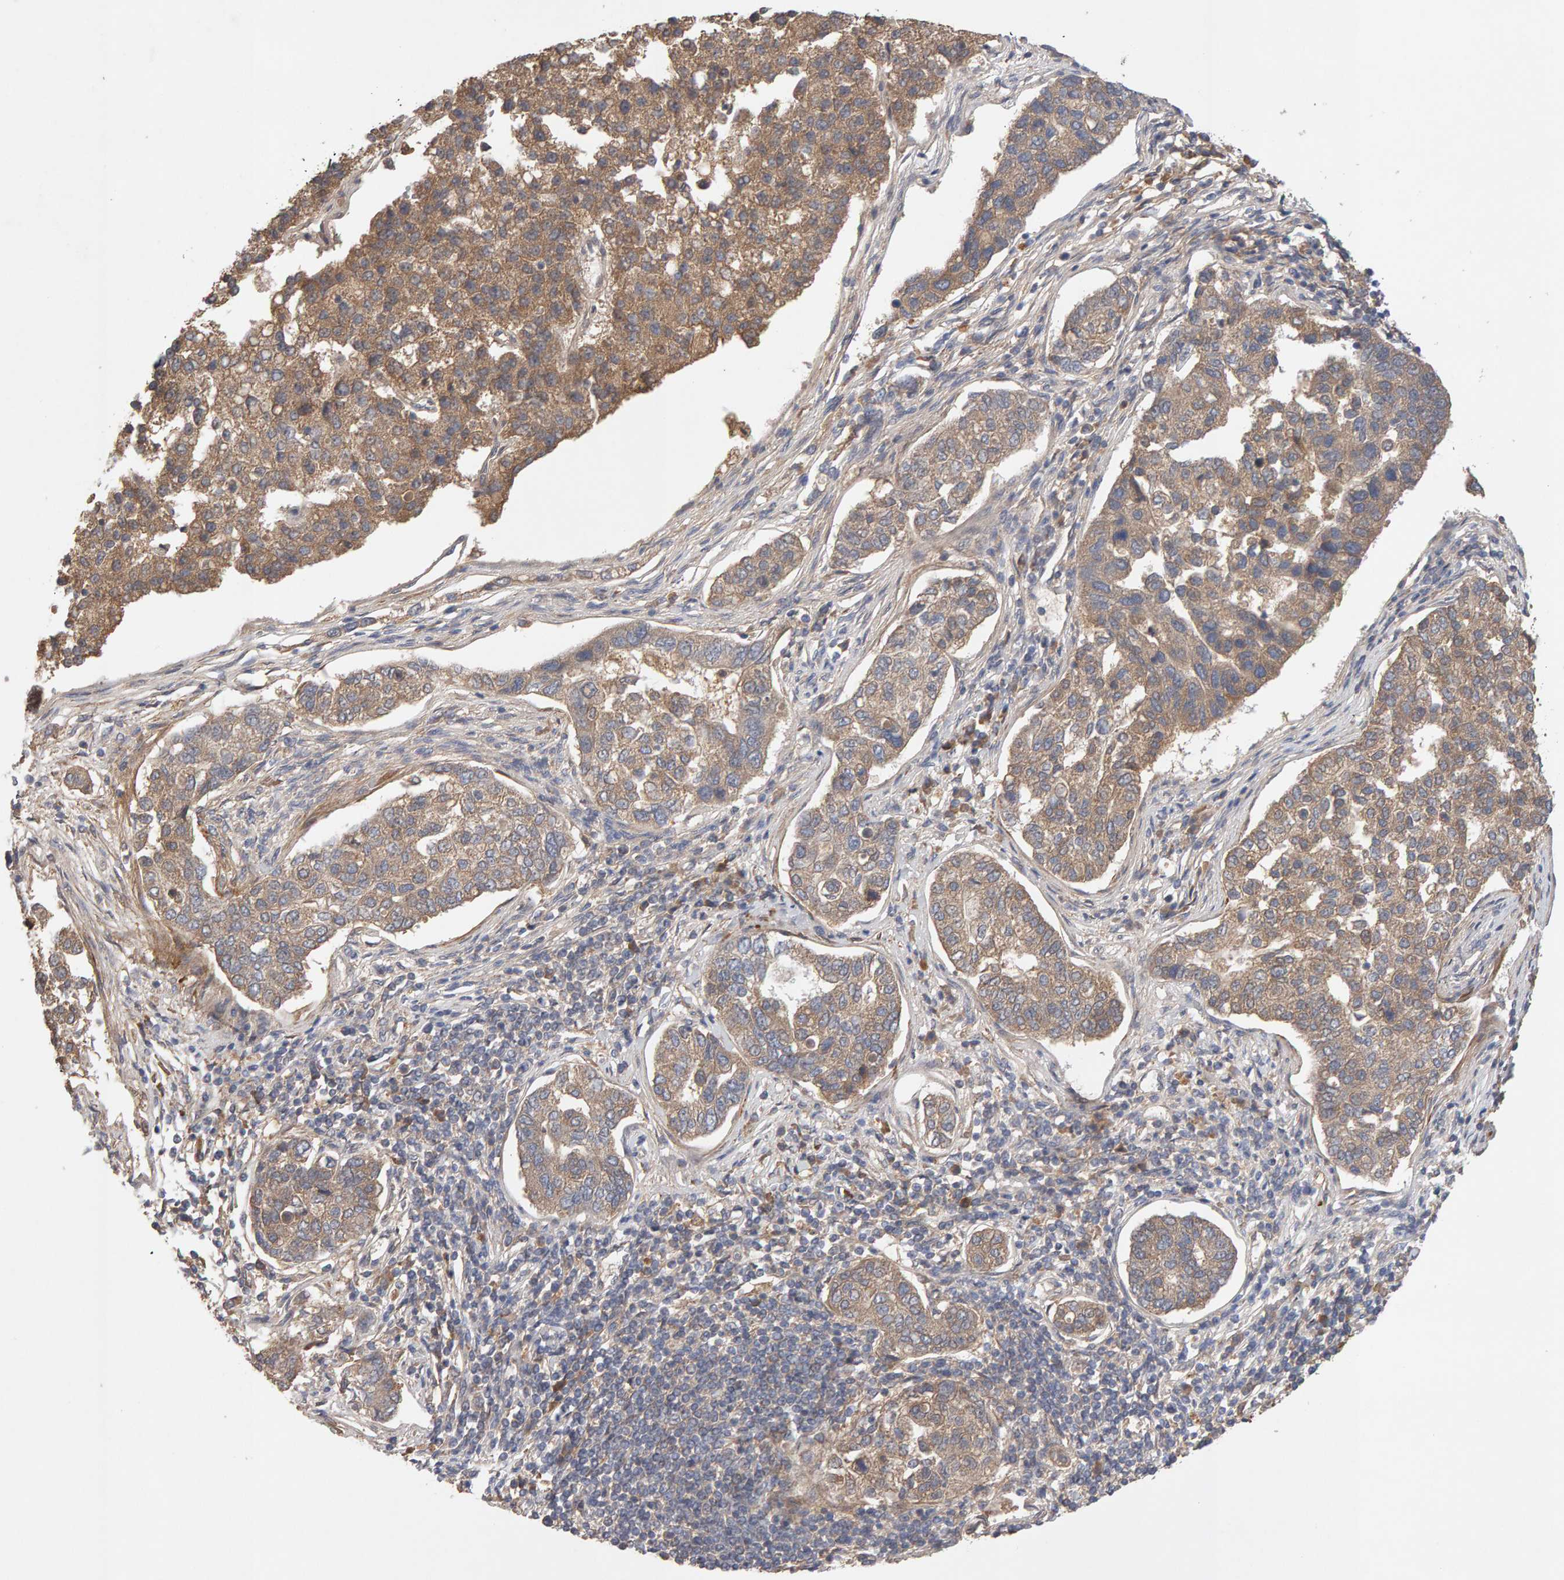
{"staining": {"intensity": "moderate", "quantity": ">75%", "location": "cytoplasmic/membranous"}, "tissue": "pancreatic cancer", "cell_type": "Tumor cells", "image_type": "cancer", "snomed": [{"axis": "morphology", "description": "Adenocarcinoma, NOS"}, {"axis": "topography", "description": "Pancreas"}], "caption": "Pancreatic cancer stained with immunohistochemistry (IHC) exhibits moderate cytoplasmic/membranous positivity in approximately >75% of tumor cells.", "gene": "RNF19A", "patient": {"sex": "female", "age": 61}}